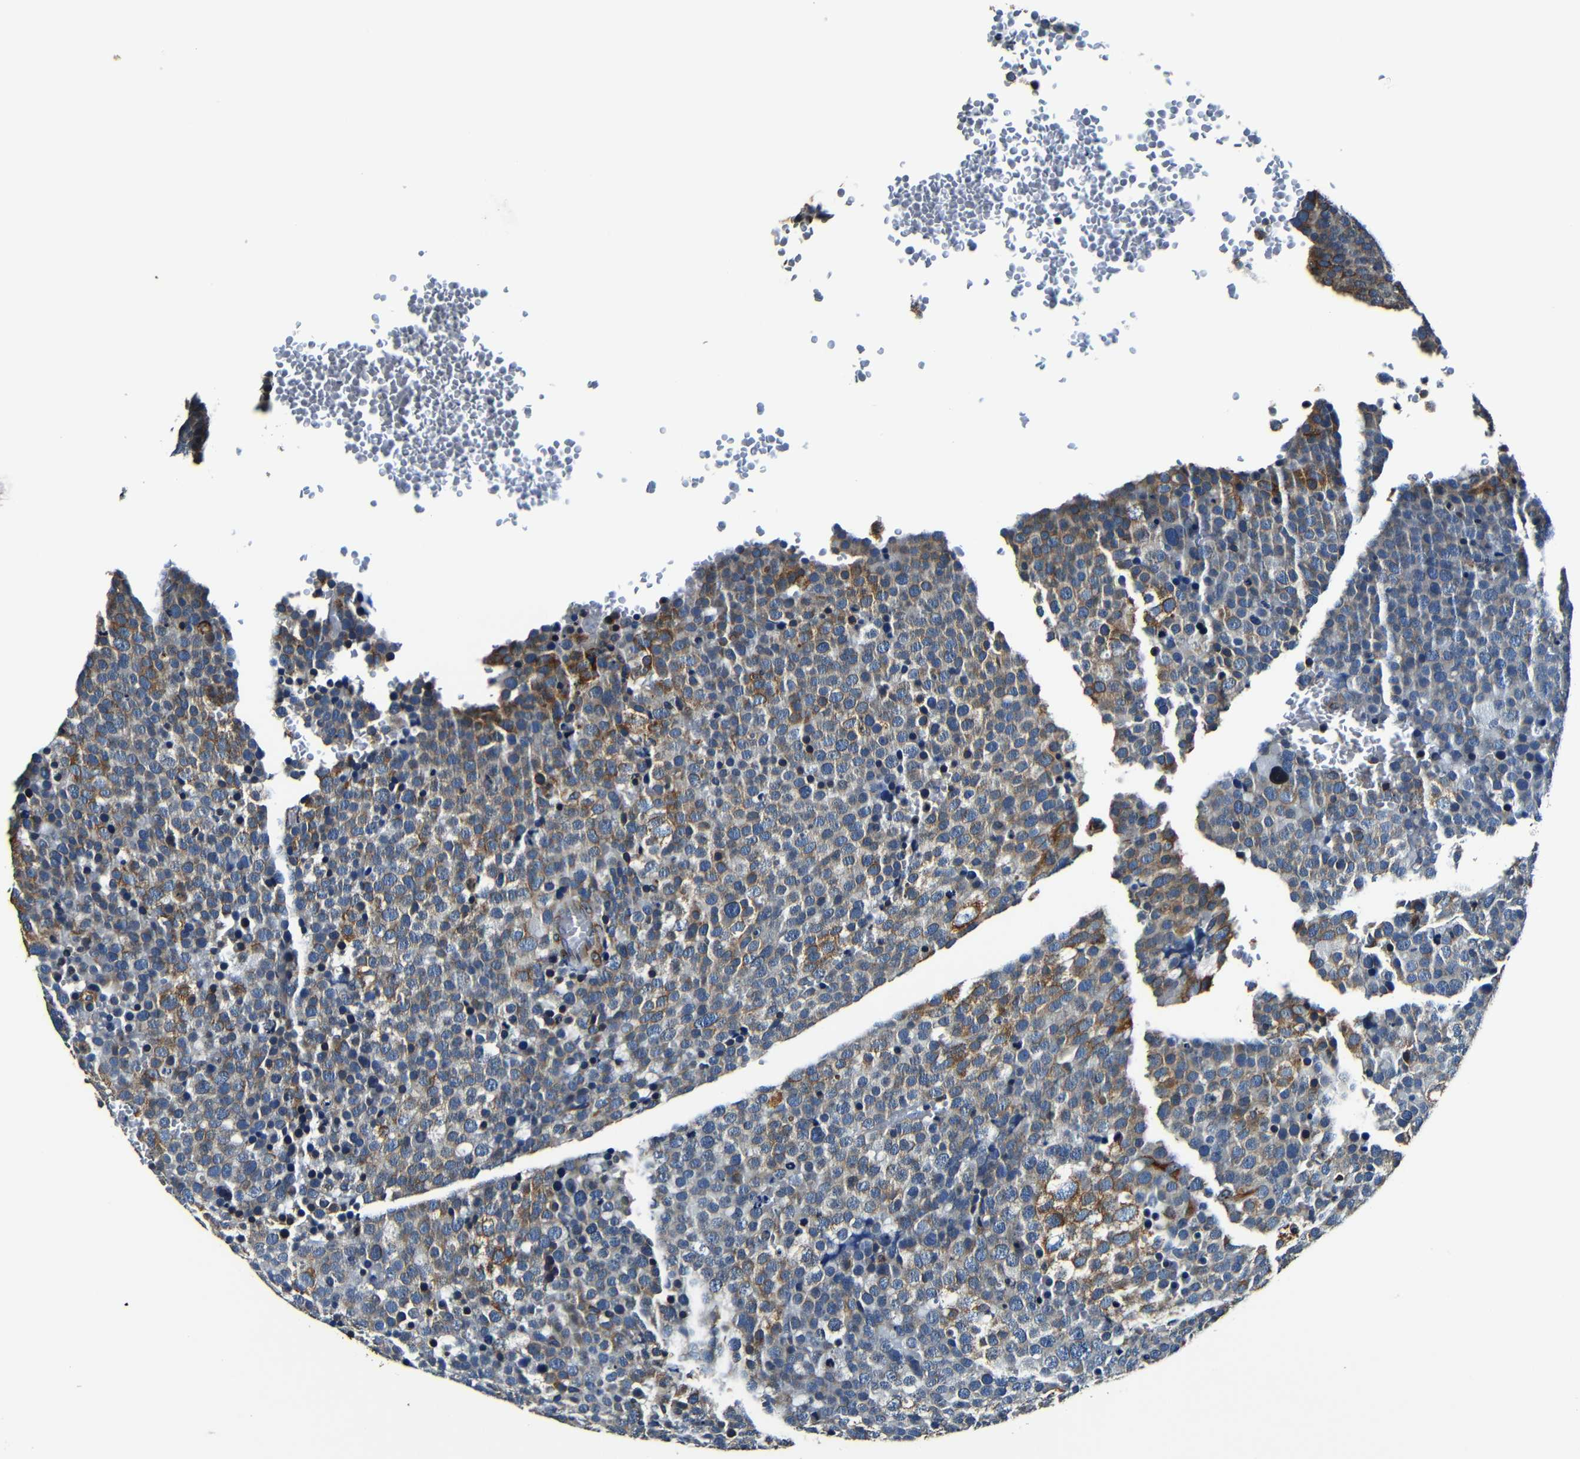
{"staining": {"intensity": "moderate", "quantity": "<25%", "location": "cytoplasmic/membranous"}, "tissue": "testis cancer", "cell_type": "Tumor cells", "image_type": "cancer", "snomed": [{"axis": "morphology", "description": "Seminoma, NOS"}, {"axis": "topography", "description": "Testis"}], "caption": "An image showing moderate cytoplasmic/membranous positivity in approximately <25% of tumor cells in seminoma (testis), as visualized by brown immunohistochemical staining.", "gene": "RRBP1", "patient": {"sex": "male", "age": 71}}